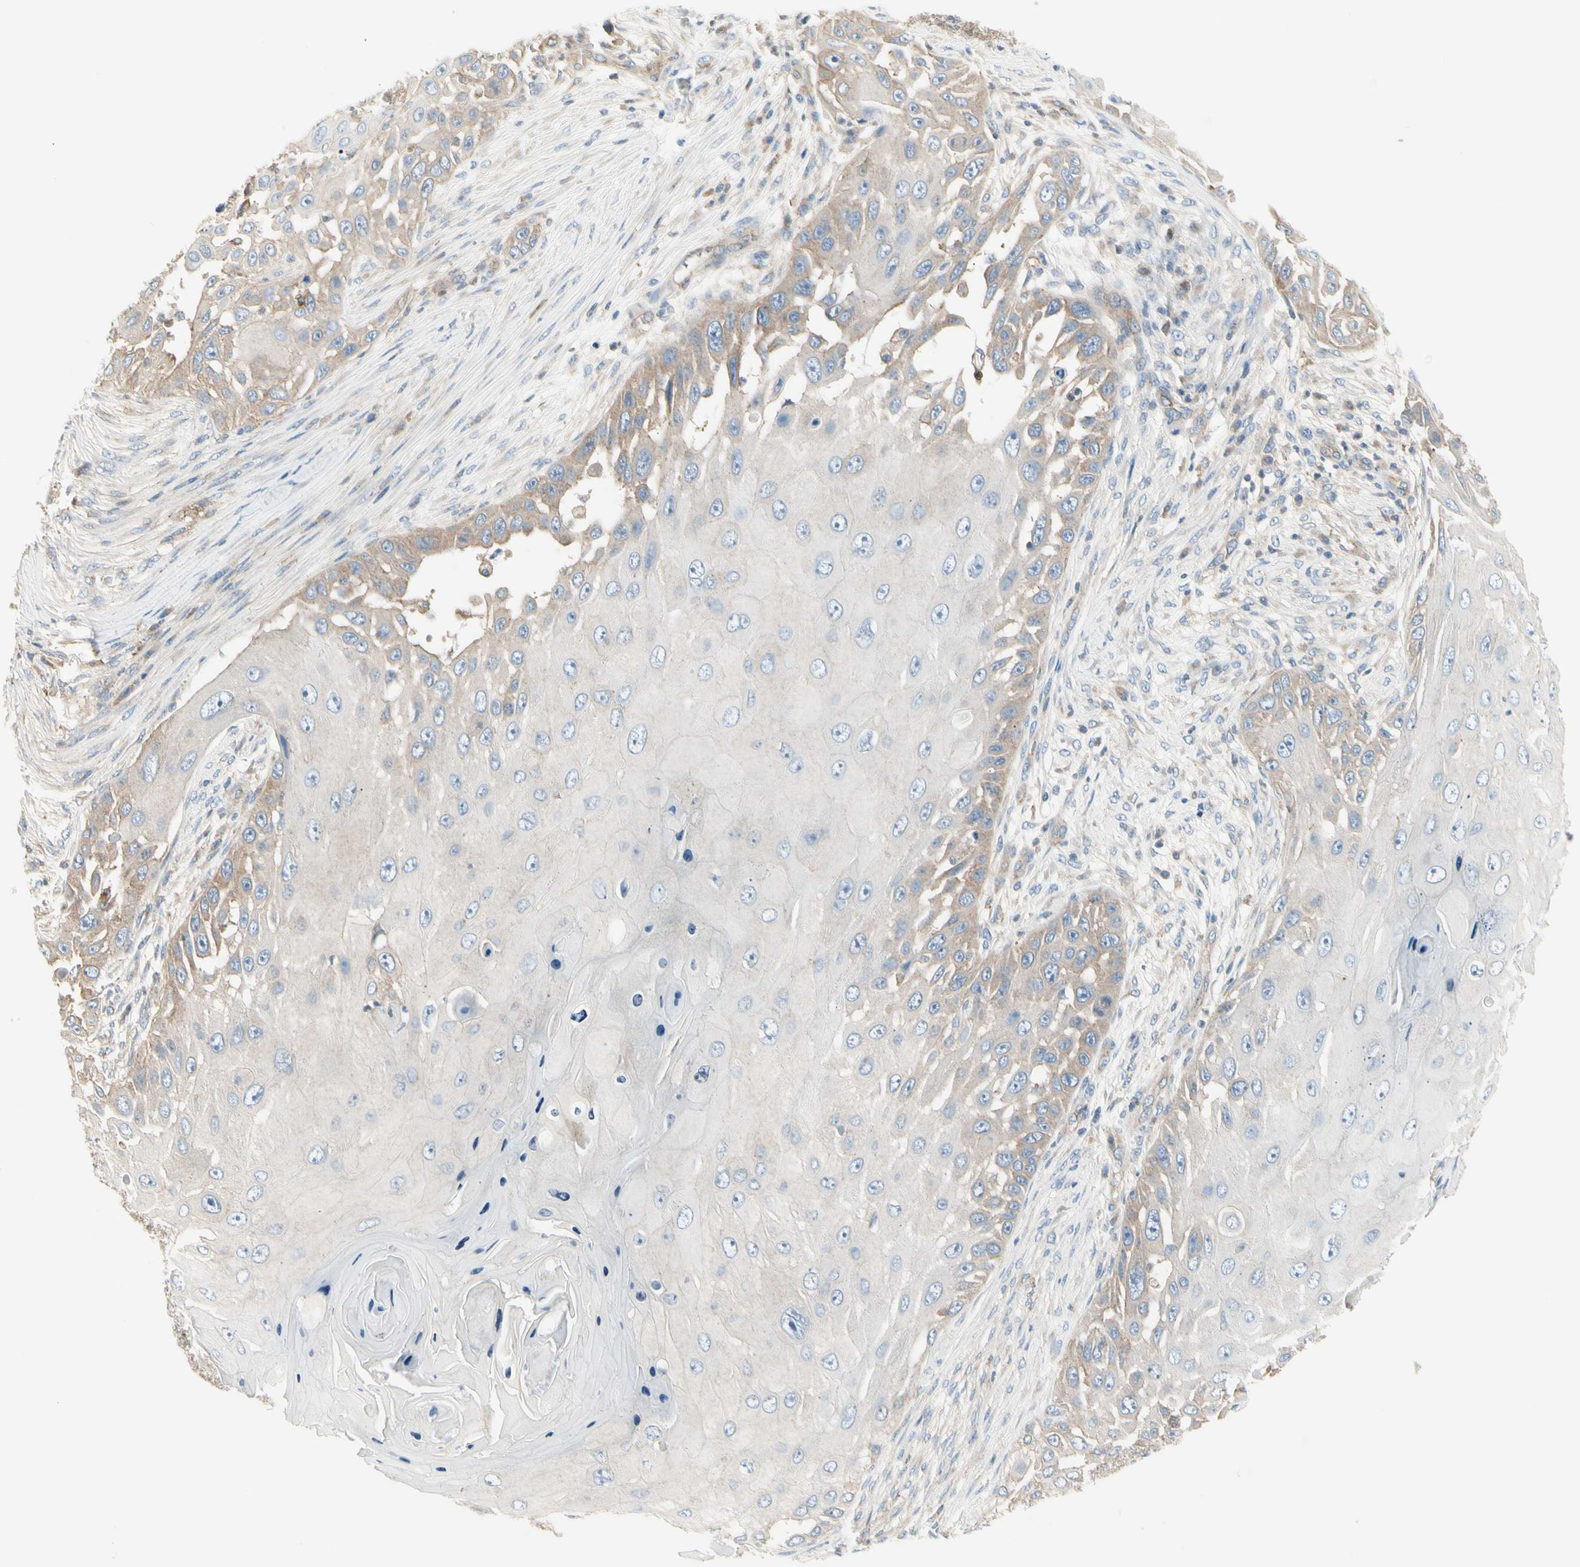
{"staining": {"intensity": "weak", "quantity": "<25%", "location": "cytoplasmic/membranous"}, "tissue": "skin cancer", "cell_type": "Tumor cells", "image_type": "cancer", "snomed": [{"axis": "morphology", "description": "Squamous cell carcinoma, NOS"}, {"axis": "topography", "description": "Skin"}], "caption": "This is a micrograph of IHC staining of skin cancer (squamous cell carcinoma), which shows no expression in tumor cells. Nuclei are stained in blue.", "gene": "AGFG1", "patient": {"sex": "female", "age": 44}}